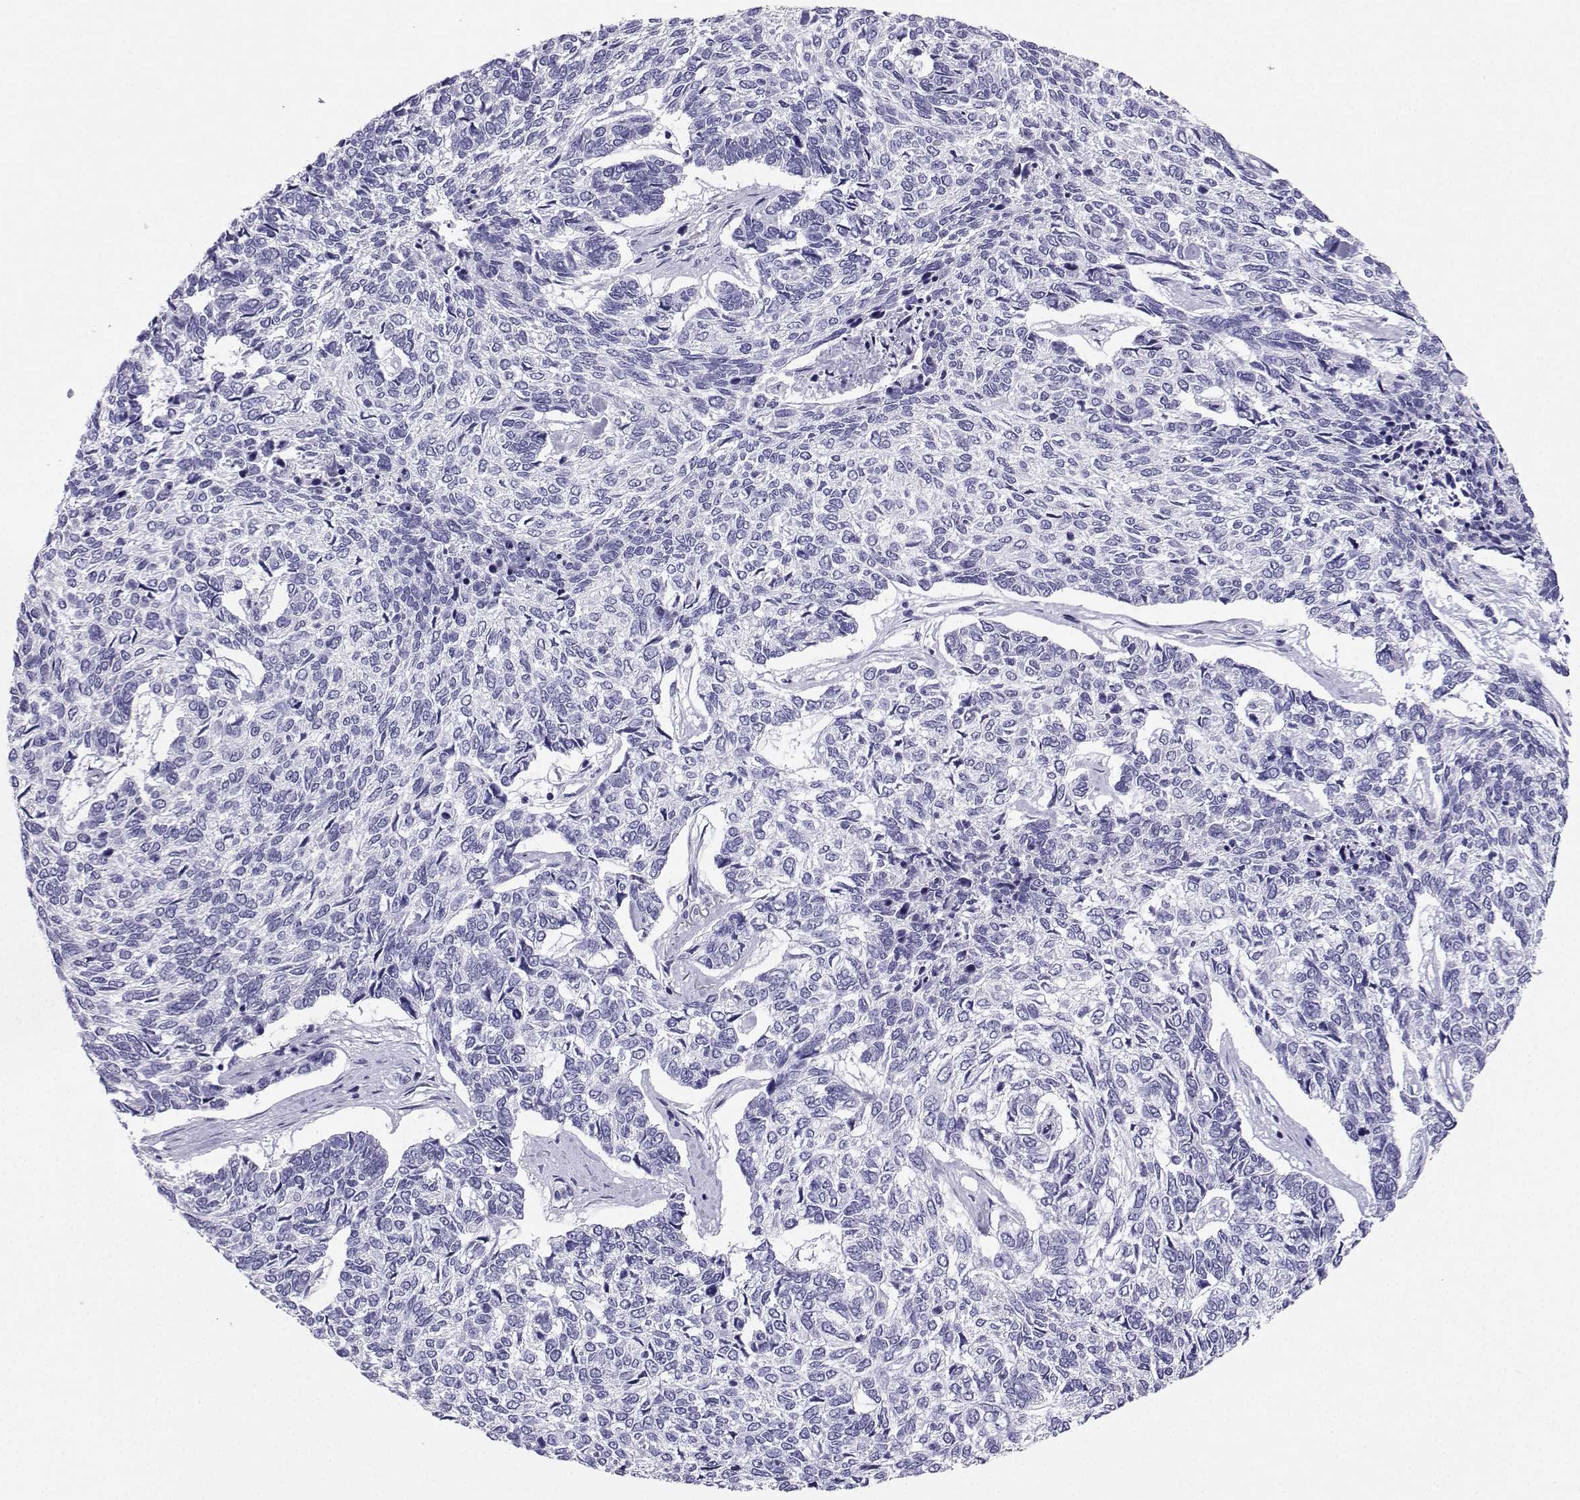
{"staining": {"intensity": "negative", "quantity": "none", "location": "none"}, "tissue": "skin cancer", "cell_type": "Tumor cells", "image_type": "cancer", "snomed": [{"axis": "morphology", "description": "Basal cell carcinoma"}, {"axis": "topography", "description": "Skin"}], "caption": "Immunohistochemistry of skin cancer displays no positivity in tumor cells.", "gene": "CD109", "patient": {"sex": "female", "age": 65}}